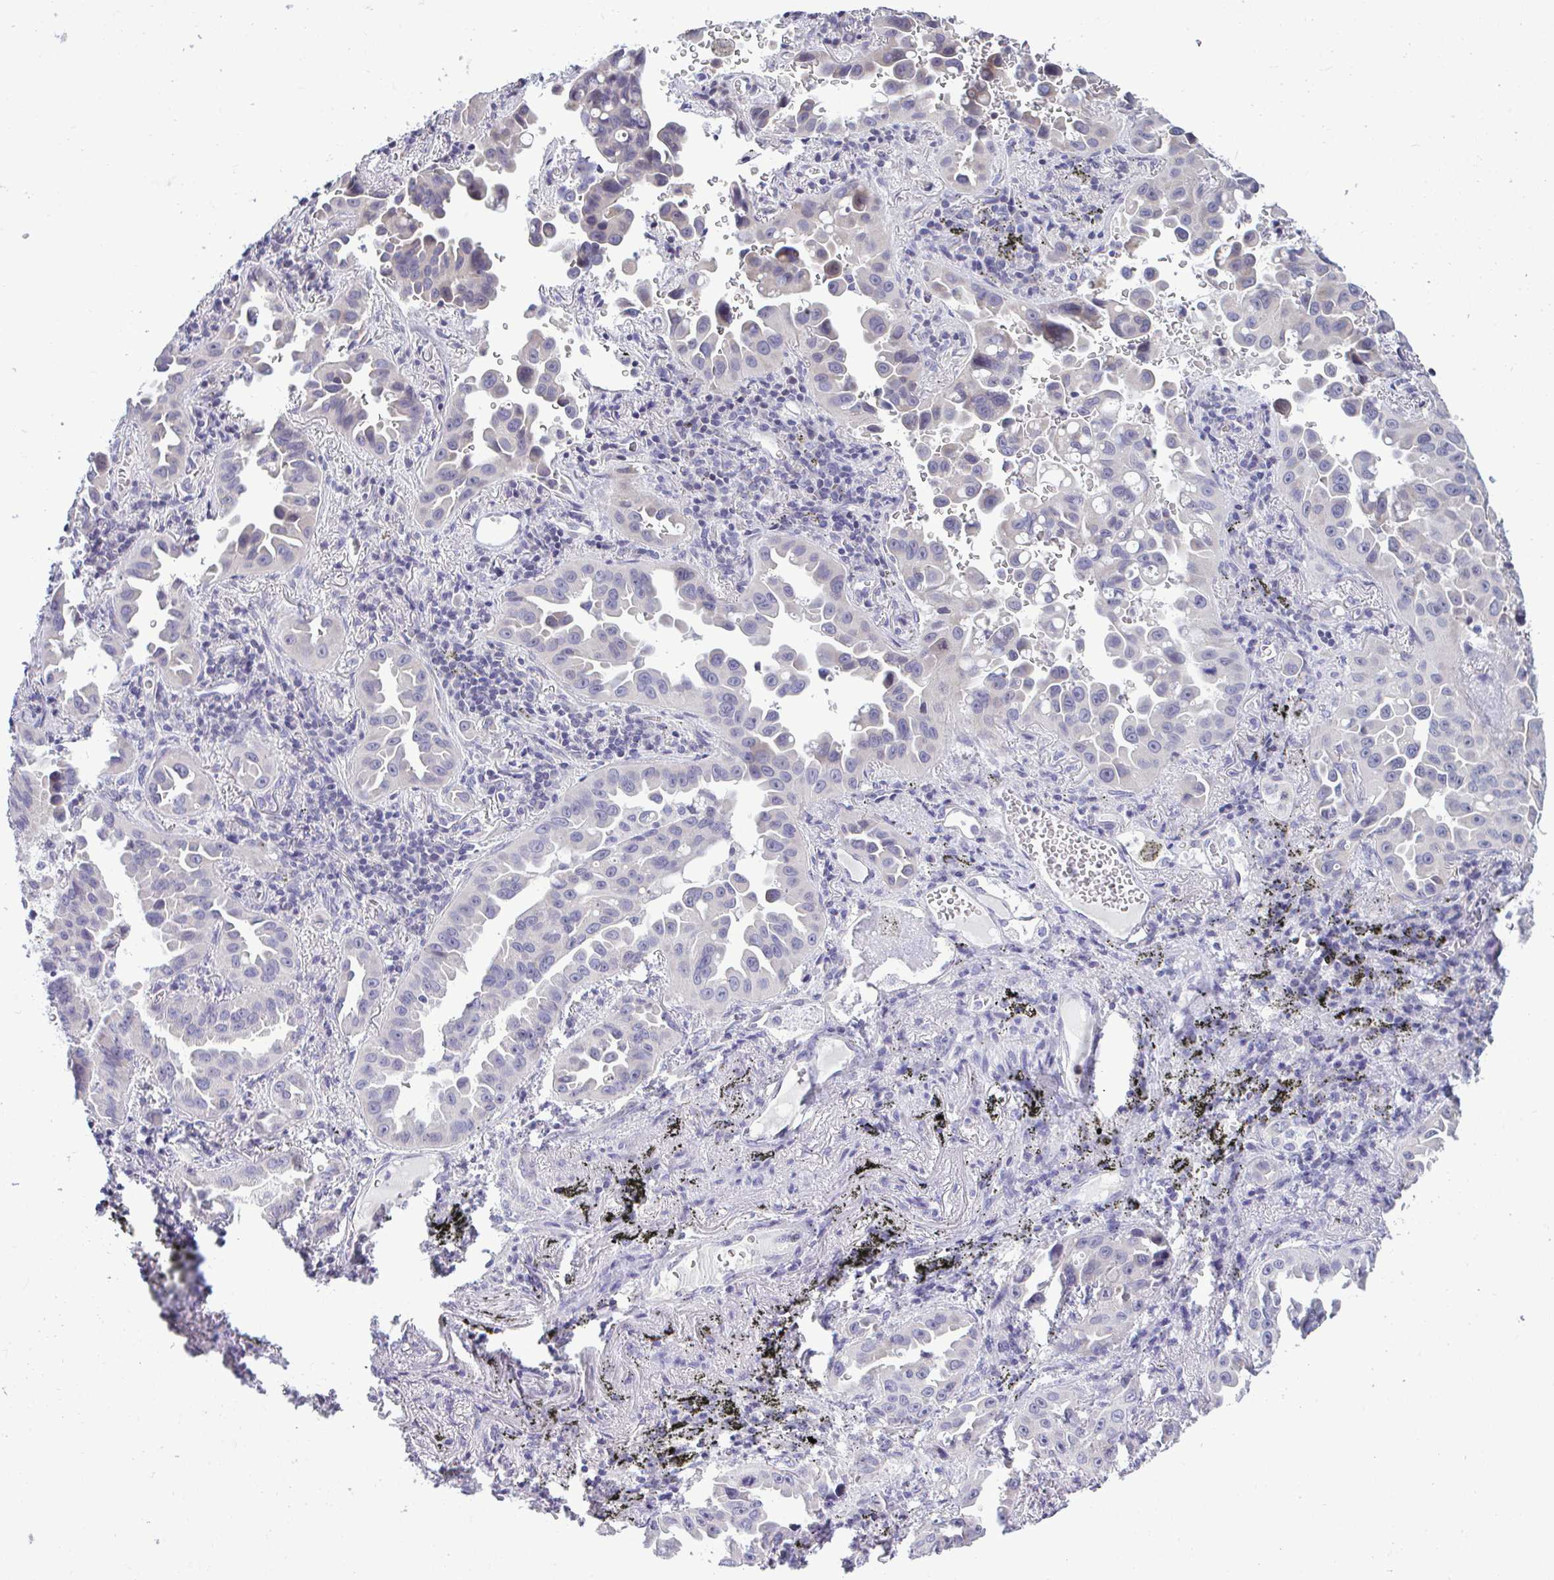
{"staining": {"intensity": "negative", "quantity": "none", "location": "none"}, "tissue": "lung cancer", "cell_type": "Tumor cells", "image_type": "cancer", "snomed": [{"axis": "morphology", "description": "Adenocarcinoma, NOS"}, {"axis": "topography", "description": "Lung"}], "caption": "Immunohistochemistry image of neoplastic tissue: lung adenocarcinoma stained with DAB (3,3'-diaminobenzidine) shows no significant protein positivity in tumor cells.", "gene": "PIGK", "patient": {"sex": "male", "age": 68}}